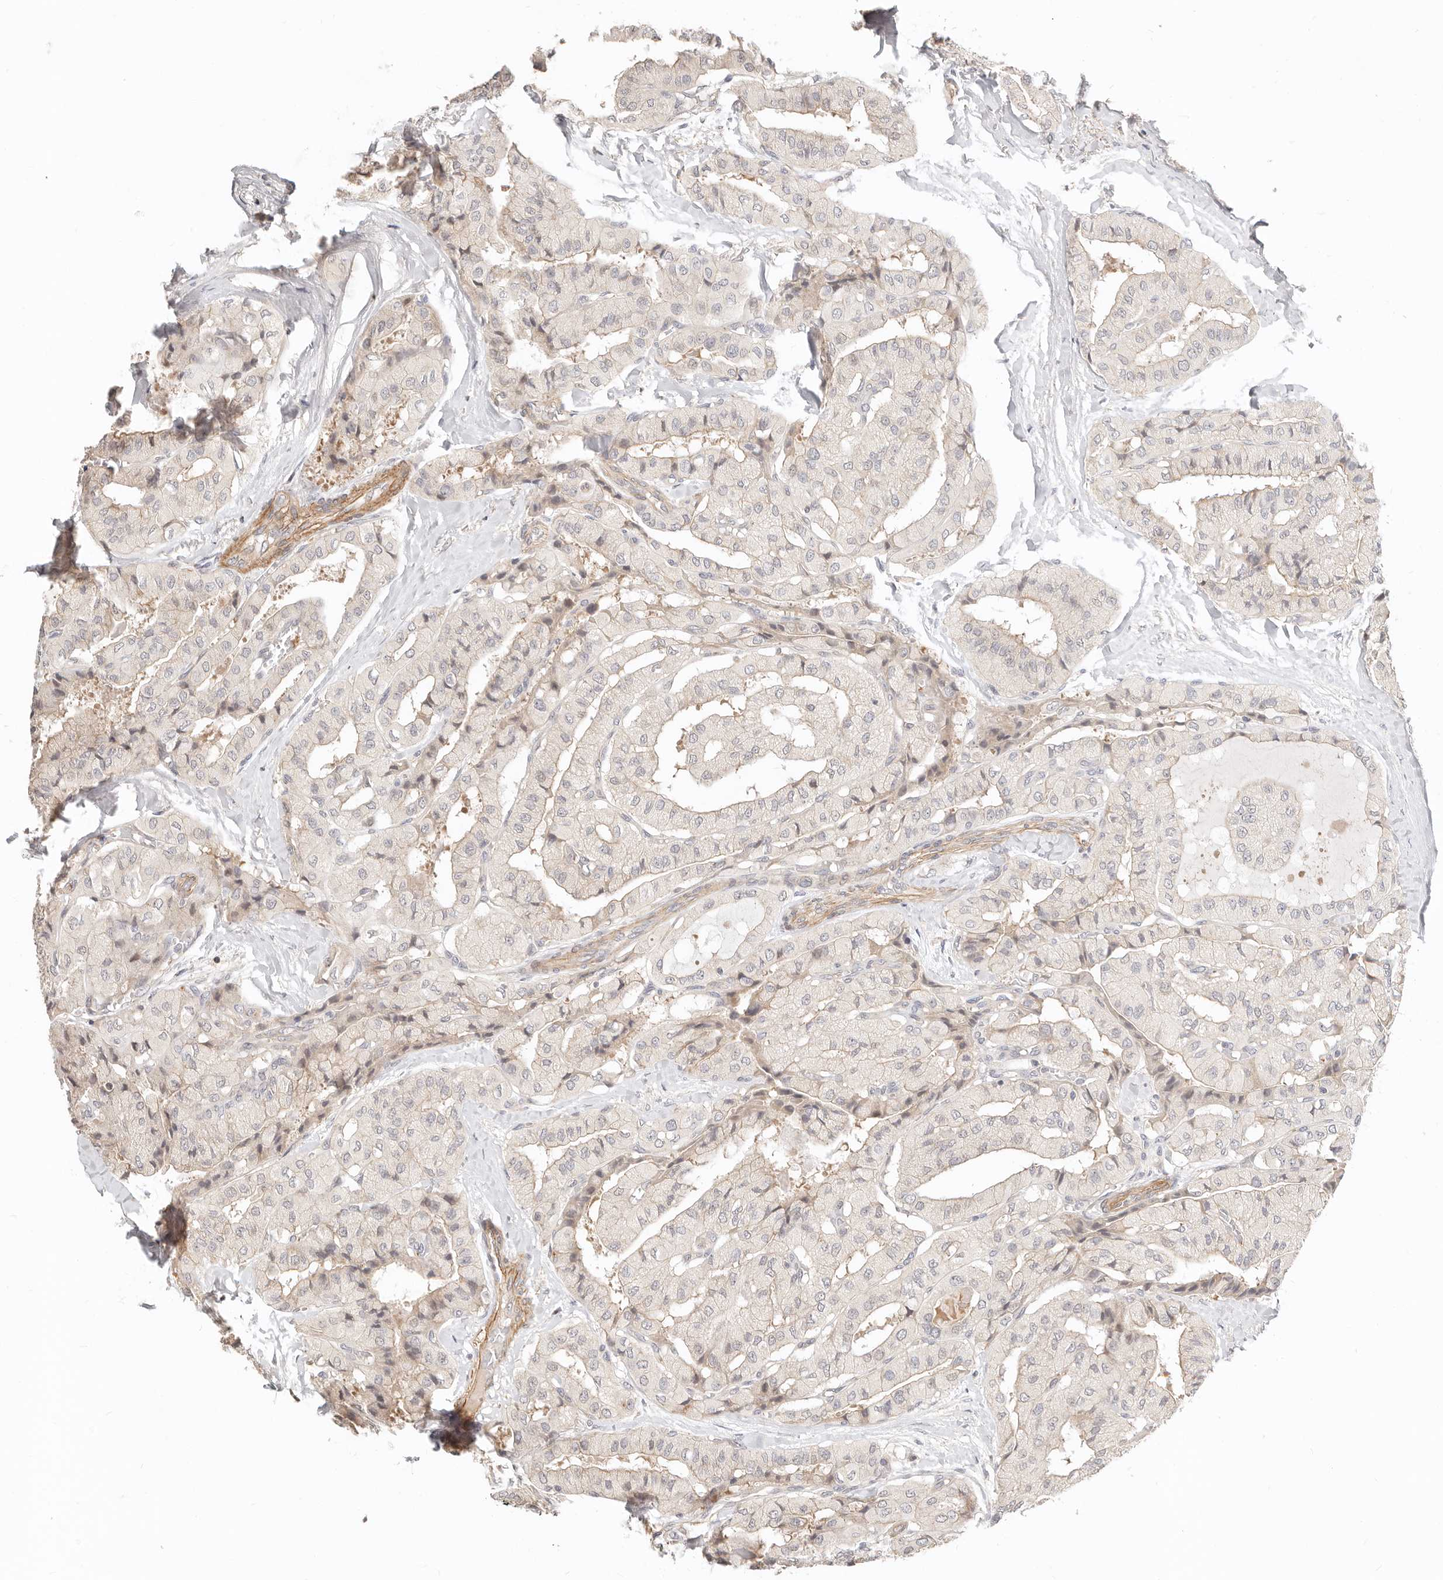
{"staining": {"intensity": "negative", "quantity": "none", "location": "none"}, "tissue": "thyroid cancer", "cell_type": "Tumor cells", "image_type": "cancer", "snomed": [{"axis": "morphology", "description": "Papillary adenocarcinoma, NOS"}, {"axis": "topography", "description": "Thyroid gland"}], "caption": "Micrograph shows no protein expression in tumor cells of papillary adenocarcinoma (thyroid) tissue.", "gene": "ZRANB1", "patient": {"sex": "female", "age": 59}}